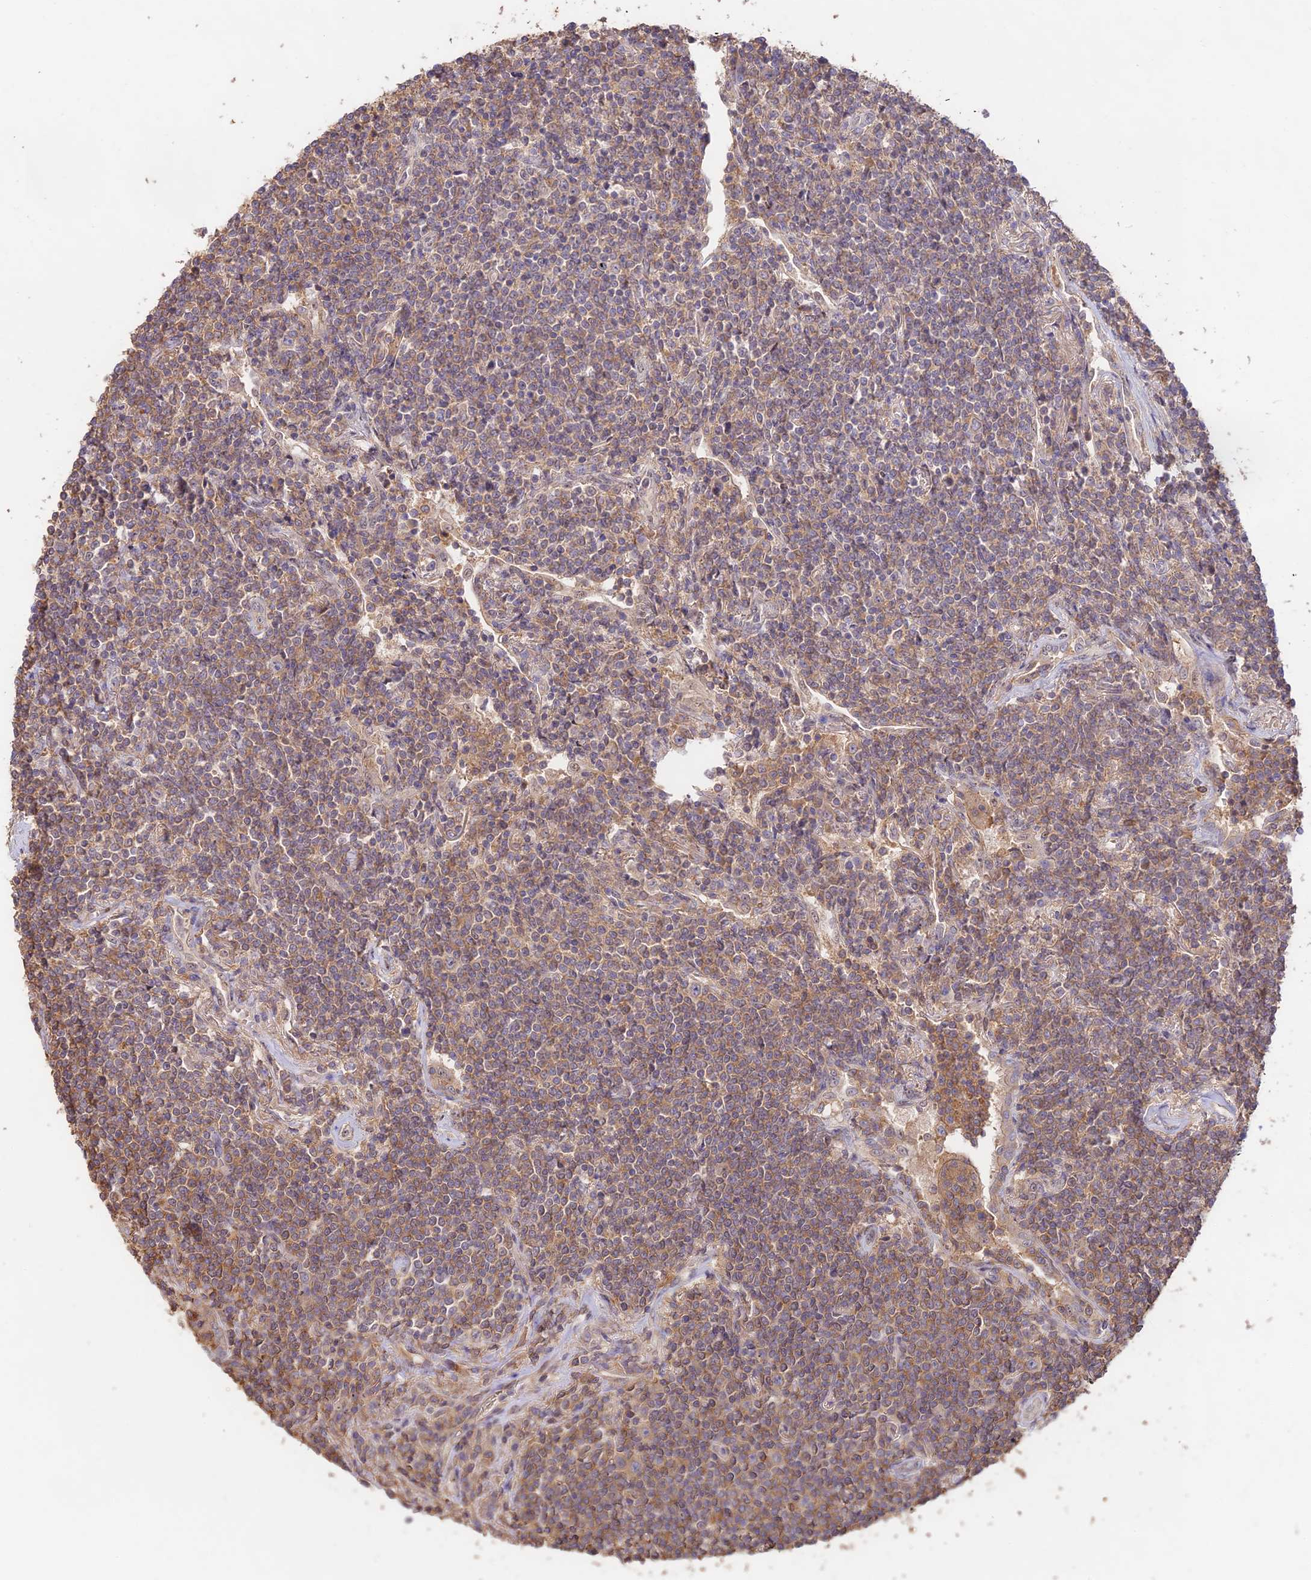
{"staining": {"intensity": "weak", "quantity": ">75%", "location": "cytoplasmic/membranous"}, "tissue": "lymphoma", "cell_type": "Tumor cells", "image_type": "cancer", "snomed": [{"axis": "morphology", "description": "Malignant lymphoma, non-Hodgkin's type, Low grade"}, {"axis": "topography", "description": "Lung"}], "caption": "Low-grade malignant lymphoma, non-Hodgkin's type stained for a protein (brown) reveals weak cytoplasmic/membranous positive expression in approximately >75% of tumor cells.", "gene": "CLCF1", "patient": {"sex": "female", "age": 71}}